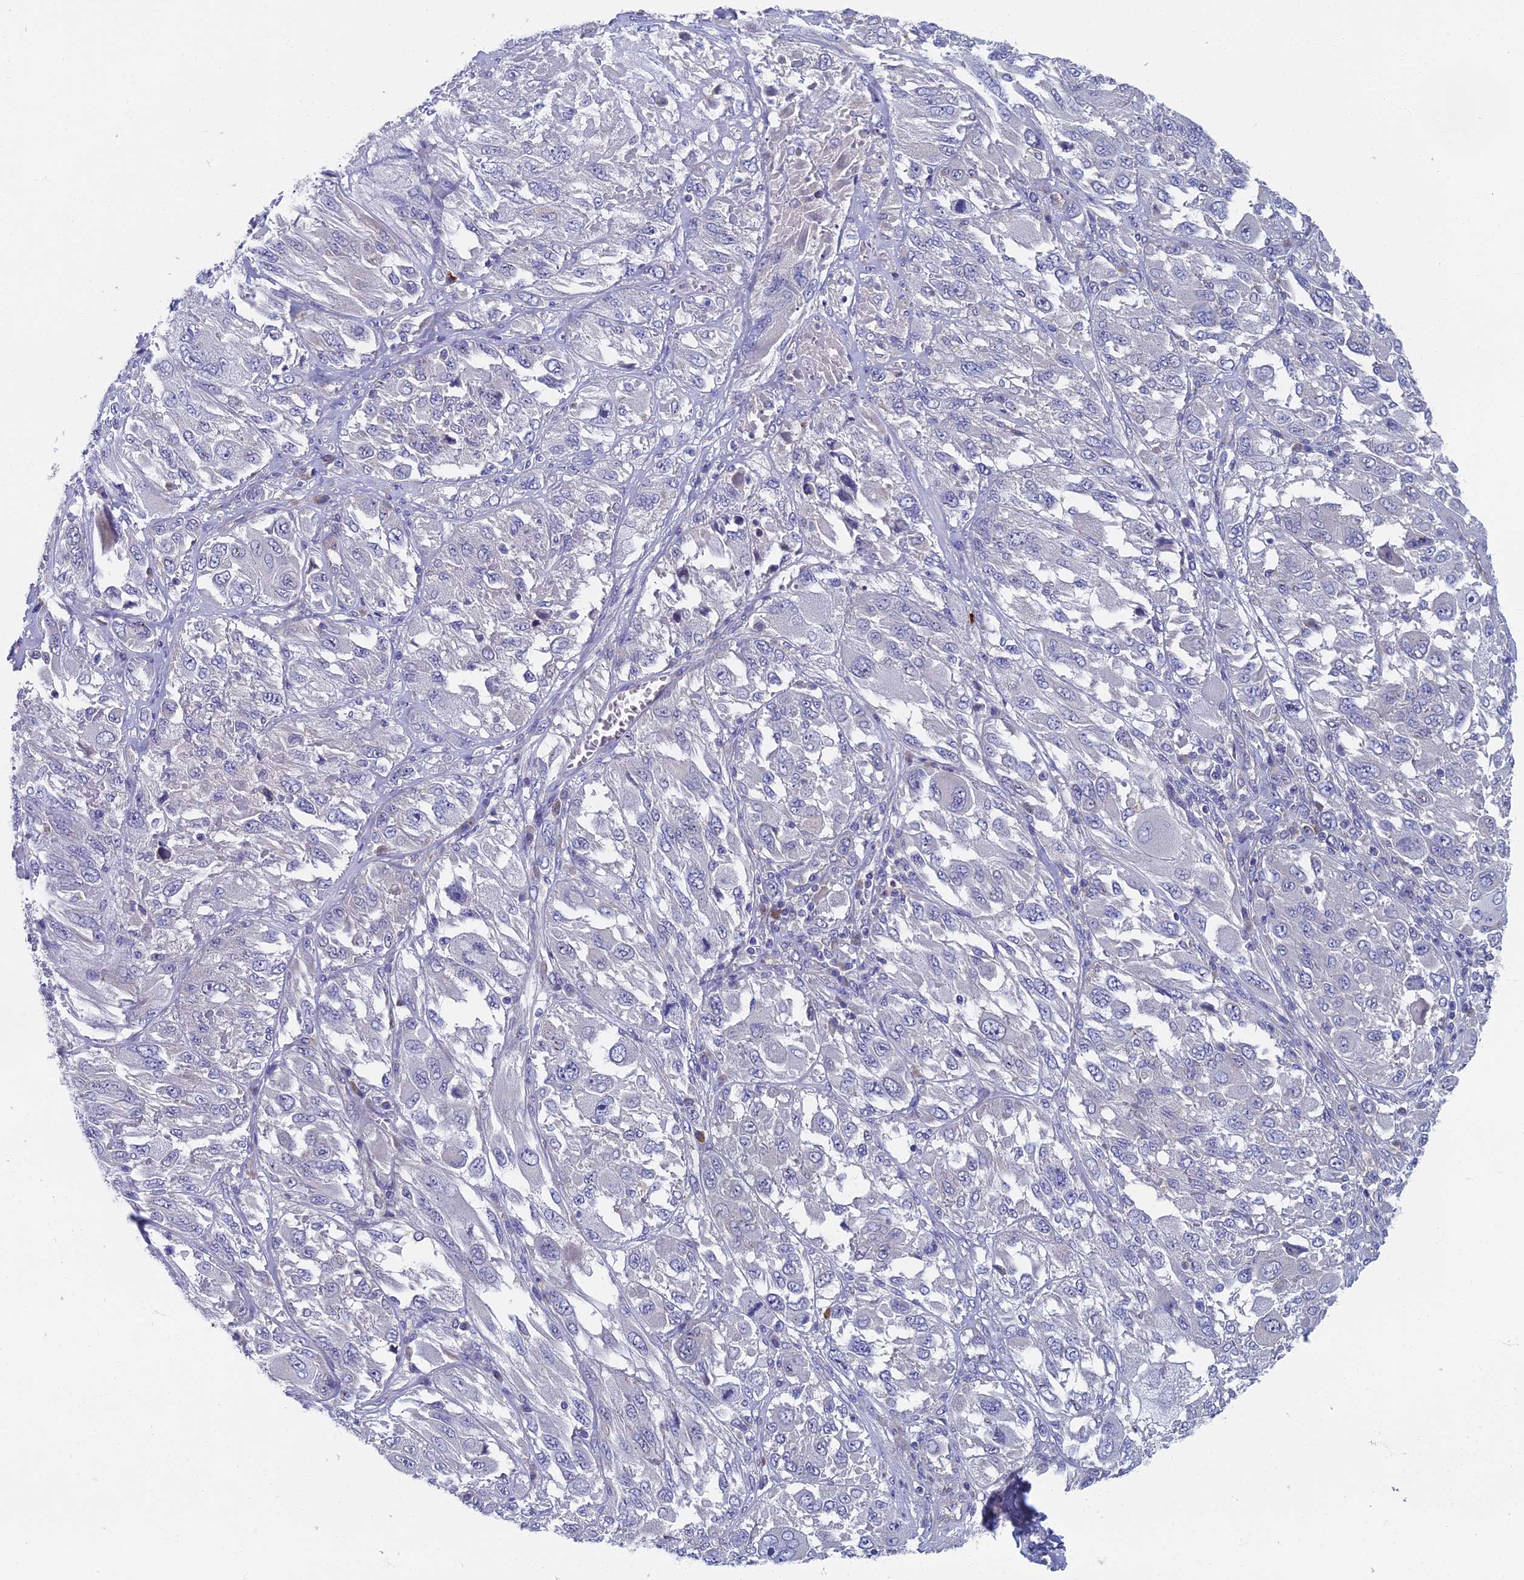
{"staining": {"intensity": "negative", "quantity": "none", "location": "none"}, "tissue": "melanoma", "cell_type": "Tumor cells", "image_type": "cancer", "snomed": [{"axis": "morphology", "description": "Malignant melanoma, NOS"}, {"axis": "topography", "description": "Skin"}], "caption": "IHC image of neoplastic tissue: human melanoma stained with DAB demonstrates no significant protein staining in tumor cells.", "gene": "SPIN4", "patient": {"sex": "female", "age": 91}}